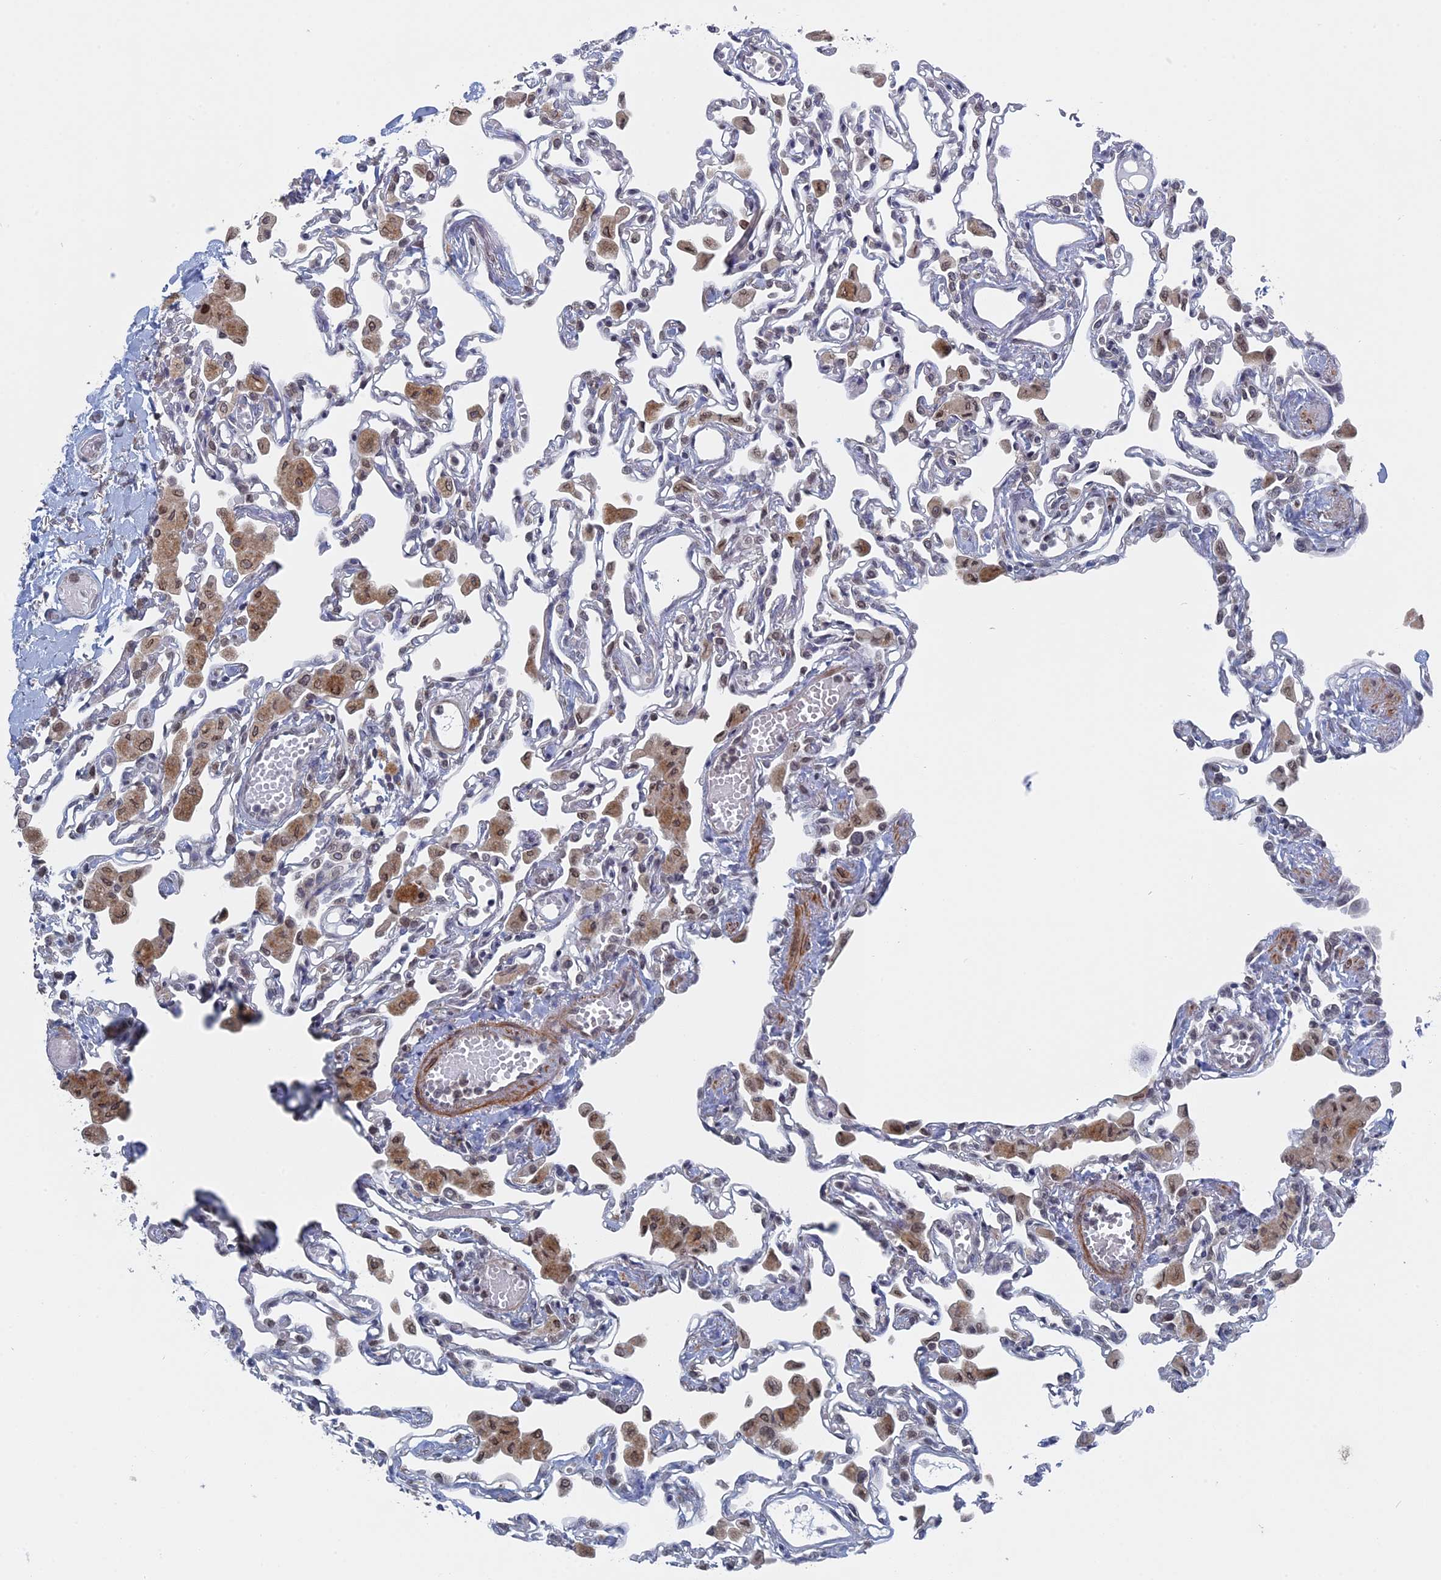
{"staining": {"intensity": "weak", "quantity": "<25%", "location": "nuclear"}, "tissue": "lung", "cell_type": "Alveolar cells", "image_type": "normal", "snomed": [{"axis": "morphology", "description": "Normal tissue, NOS"}, {"axis": "topography", "description": "Bronchus"}, {"axis": "topography", "description": "Lung"}], "caption": "Alveolar cells are negative for brown protein staining in benign lung. (Brightfield microscopy of DAB IHC at high magnification).", "gene": "MTRF1", "patient": {"sex": "female", "age": 49}}